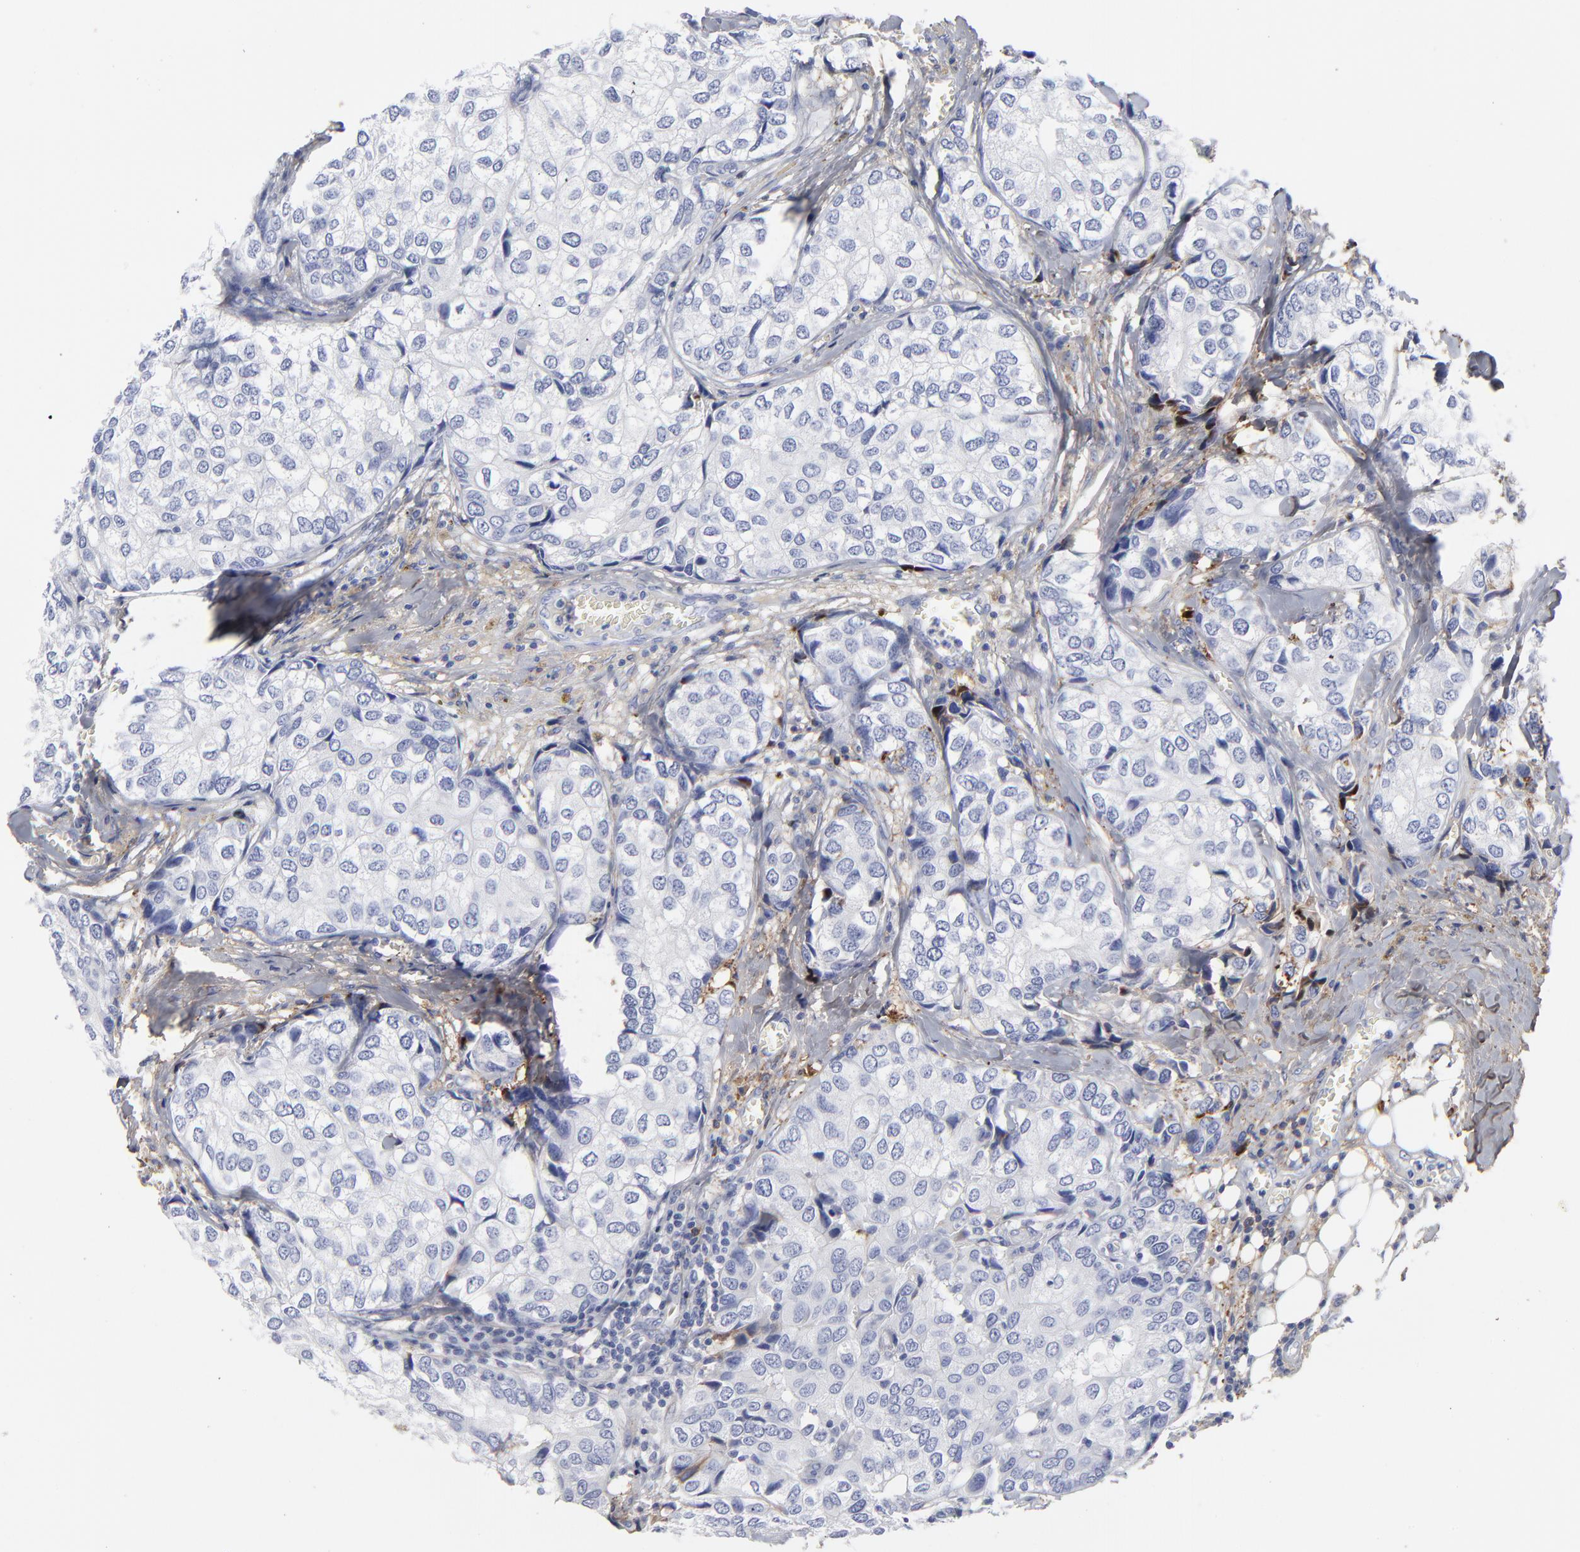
{"staining": {"intensity": "negative", "quantity": "none", "location": "none"}, "tissue": "breast cancer", "cell_type": "Tumor cells", "image_type": "cancer", "snomed": [{"axis": "morphology", "description": "Duct carcinoma"}, {"axis": "topography", "description": "Breast"}], "caption": "Photomicrograph shows no significant protein expression in tumor cells of breast intraductal carcinoma.", "gene": "DCN", "patient": {"sex": "female", "age": 68}}